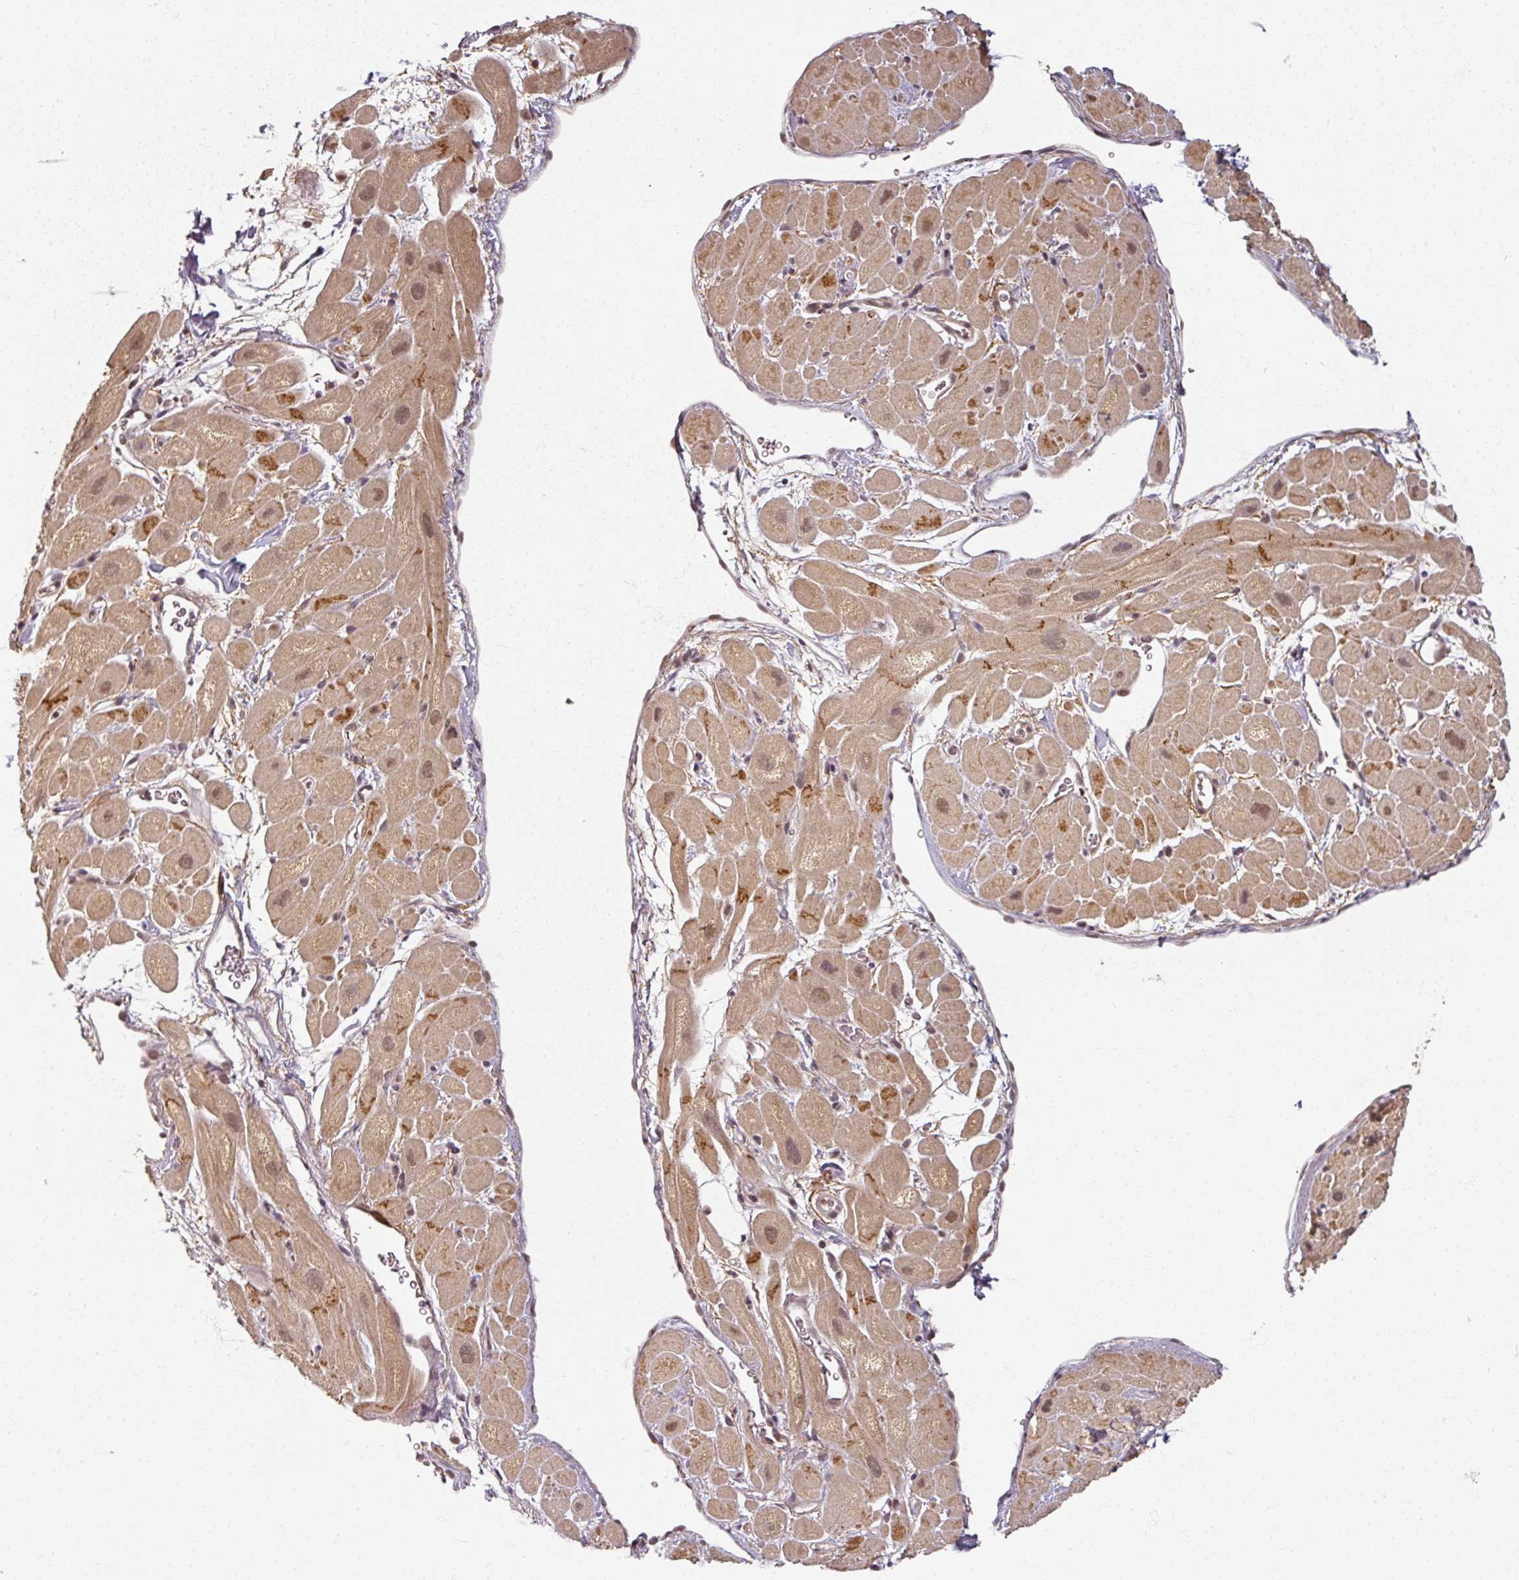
{"staining": {"intensity": "moderate", "quantity": "25%-75%", "location": "cytoplasmic/membranous,nuclear"}, "tissue": "heart muscle", "cell_type": "Cardiomyocytes", "image_type": "normal", "snomed": [{"axis": "morphology", "description": "Normal tissue, NOS"}, {"axis": "topography", "description": "Heart"}], "caption": "High-magnification brightfield microscopy of benign heart muscle stained with DAB (3,3'-diaminobenzidine) (brown) and counterstained with hematoxylin (blue). cardiomyocytes exhibit moderate cytoplasmic/membranous,nuclear expression is present in about25%-75% of cells. Using DAB (3,3'-diaminobenzidine) (brown) and hematoxylin (blue) stains, captured at high magnification using brightfield microscopy.", "gene": "POLR2G", "patient": {"sex": "male", "age": 49}}